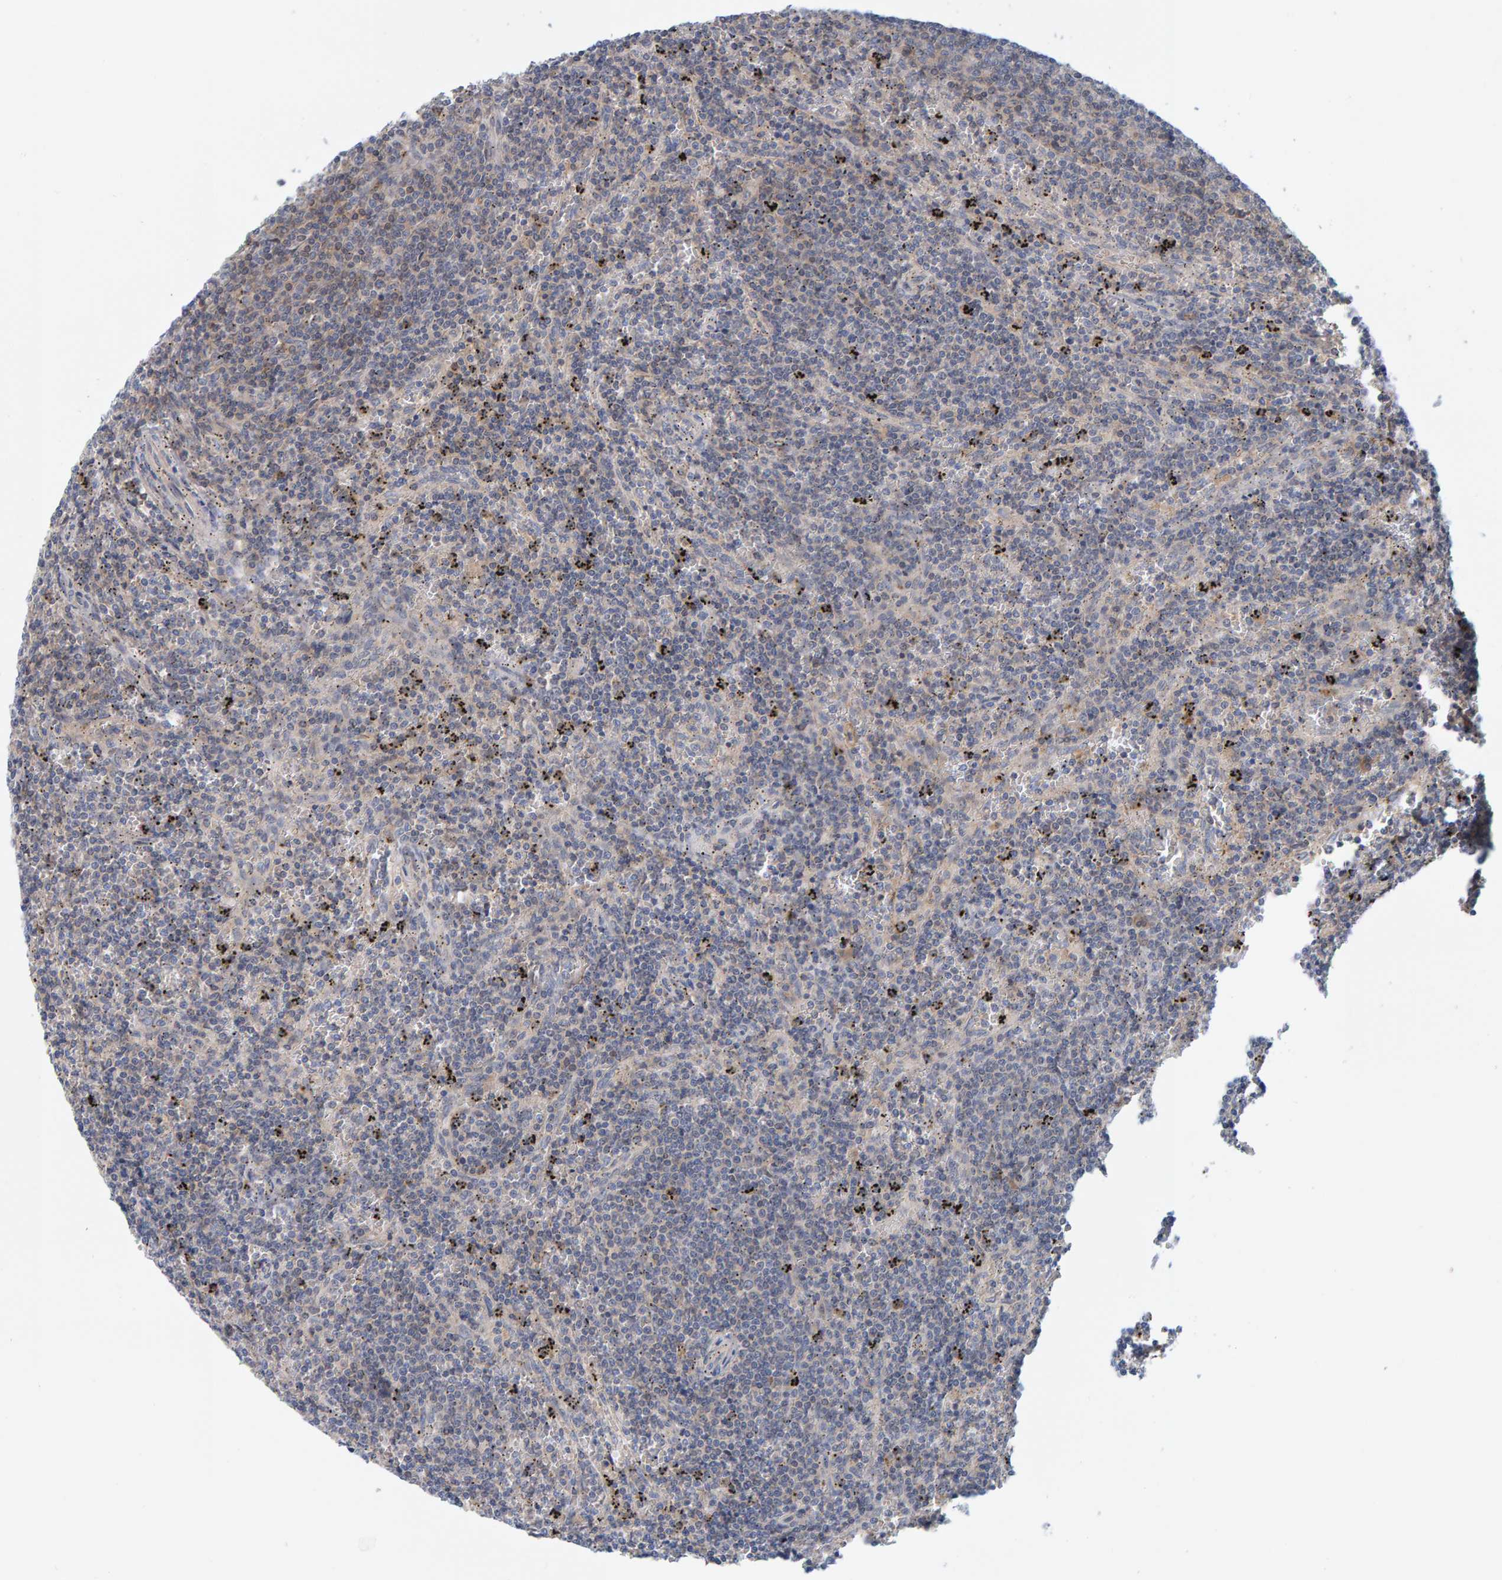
{"staining": {"intensity": "negative", "quantity": "none", "location": "none"}, "tissue": "lymphoma", "cell_type": "Tumor cells", "image_type": "cancer", "snomed": [{"axis": "morphology", "description": "Malignant lymphoma, non-Hodgkin's type, Low grade"}, {"axis": "topography", "description": "Spleen"}], "caption": "A histopathology image of human low-grade malignant lymphoma, non-Hodgkin's type is negative for staining in tumor cells.", "gene": "TATDN1", "patient": {"sex": "female", "age": 50}}